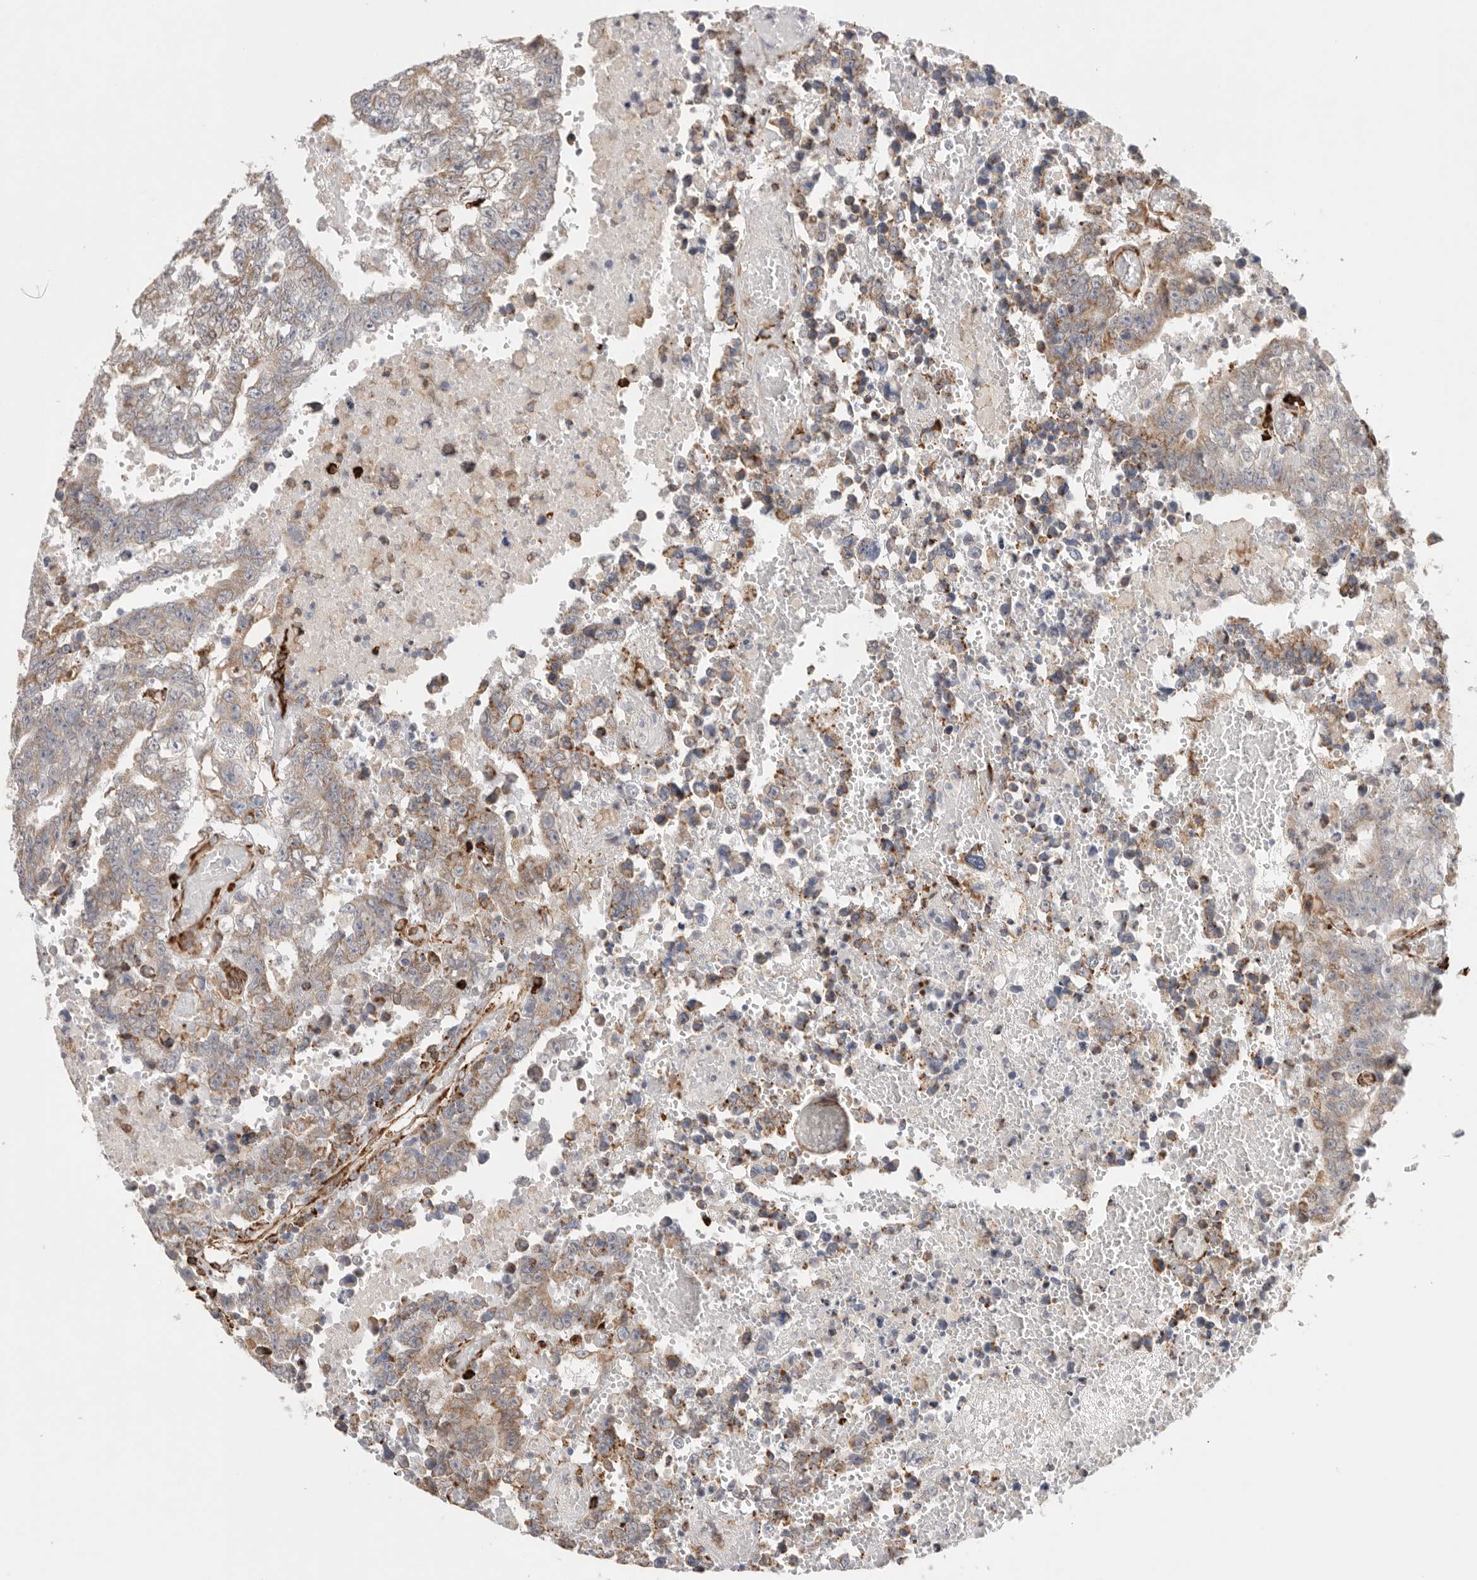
{"staining": {"intensity": "weak", "quantity": ">75%", "location": "cytoplasmic/membranous"}, "tissue": "testis cancer", "cell_type": "Tumor cells", "image_type": "cancer", "snomed": [{"axis": "morphology", "description": "Carcinoma, Embryonal, NOS"}, {"axis": "topography", "description": "Testis"}], "caption": "DAB immunohistochemical staining of human testis embryonal carcinoma exhibits weak cytoplasmic/membranous protein staining in about >75% of tumor cells. The protein of interest is stained brown, and the nuclei are stained in blue (DAB (3,3'-diaminobenzidine) IHC with brightfield microscopy, high magnification).", "gene": "BLOC1S5", "patient": {"sex": "male", "age": 25}}